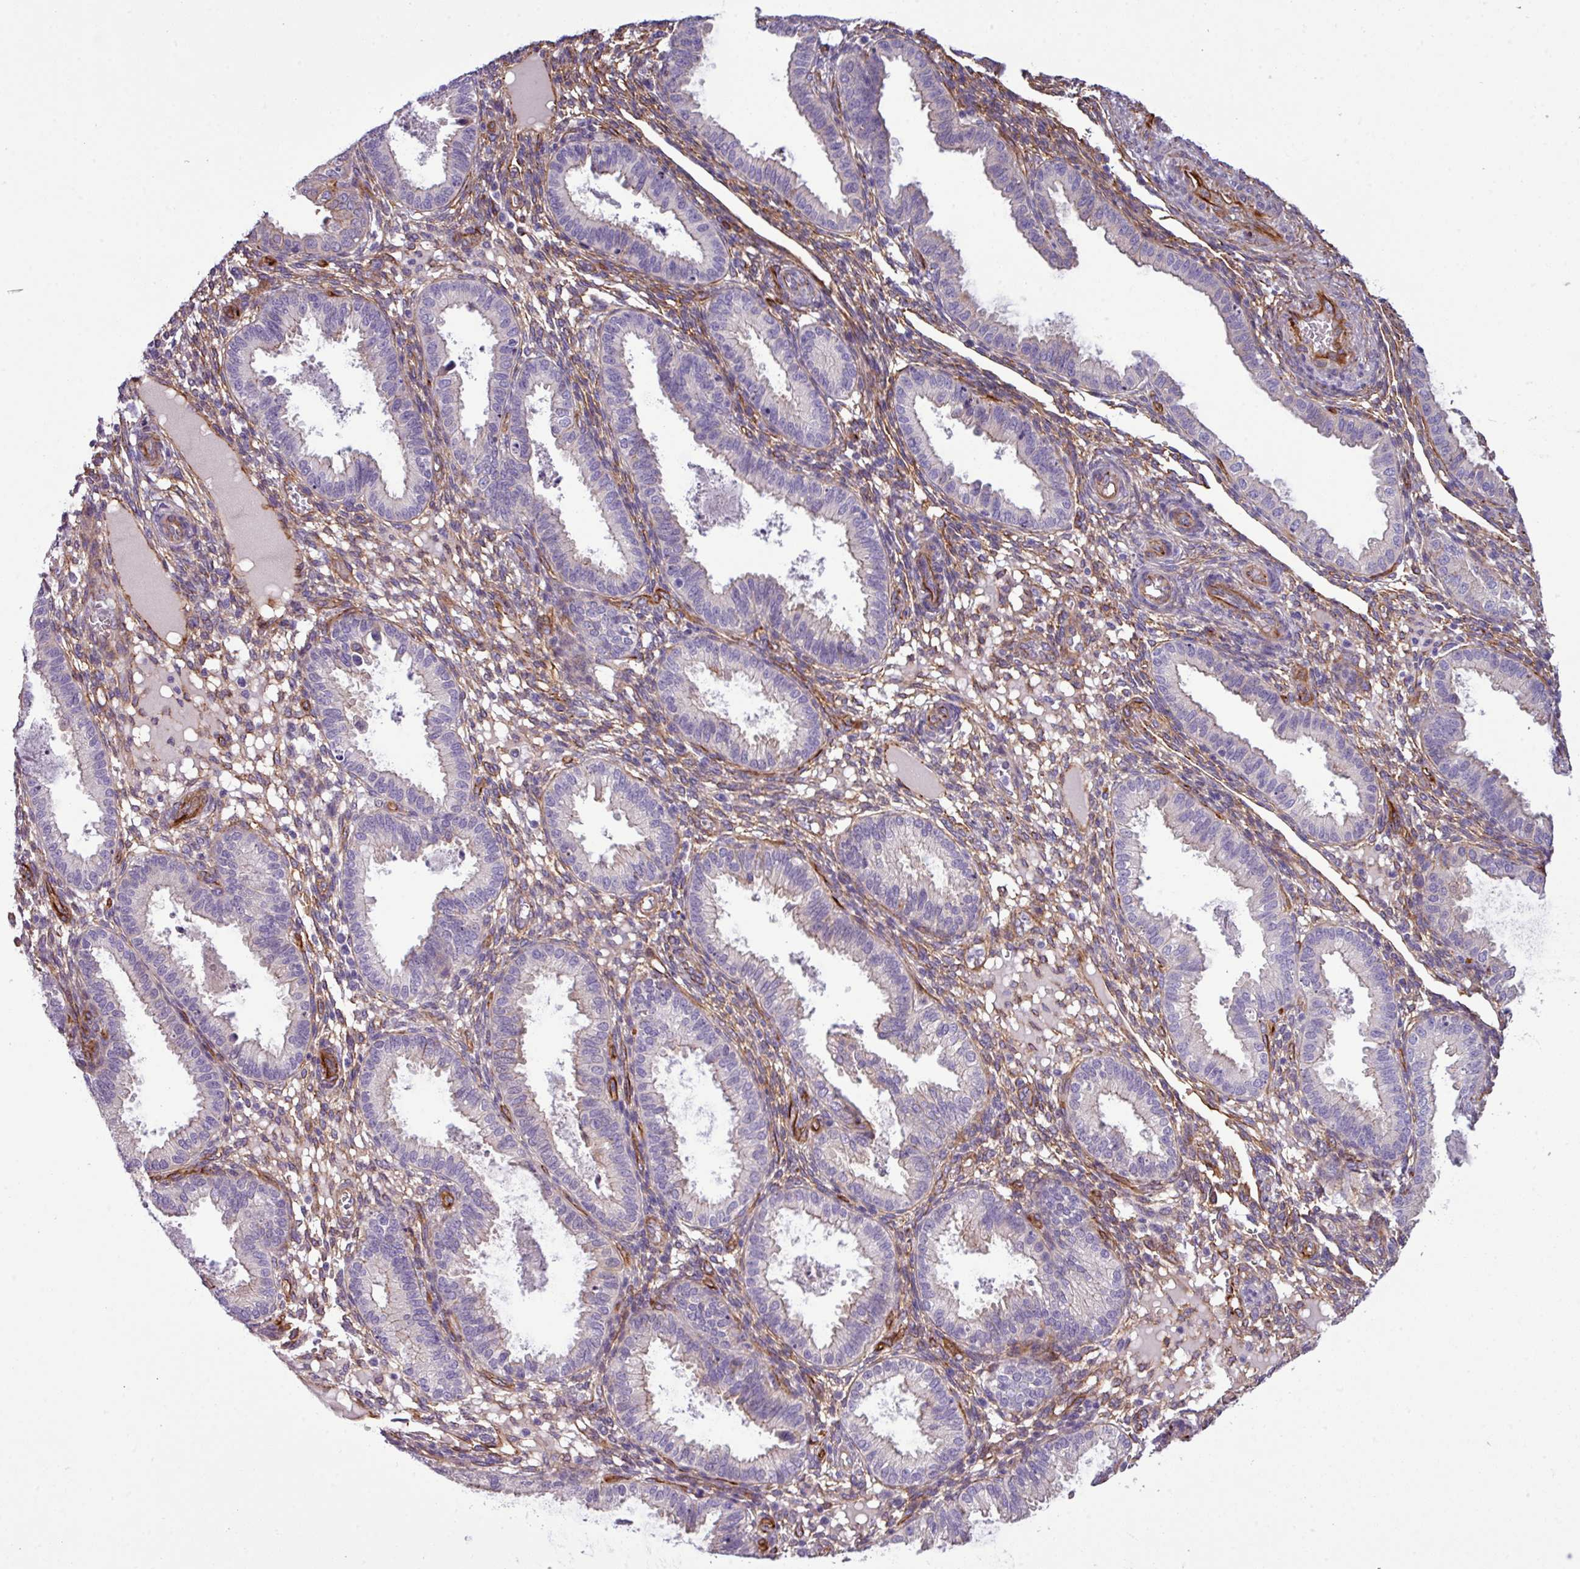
{"staining": {"intensity": "weak", "quantity": "25%-75%", "location": "cytoplasmic/membranous"}, "tissue": "endometrium", "cell_type": "Cells in endometrial stroma", "image_type": "normal", "snomed": [{"axis": "morphology", "description": "Normal tissue, NOS"}, {"axis": "topography", "description": "Endometrium"}], "caption": "Protein staining exhibits weak cytoplasmic/membranous positivity in about 25%-75% of cells in endometrial stroma in normal endometrium. (DAB IHC, brown staining for protein, blue staining for nuclei).", "gene": "PARD6A", "patient": {"sex": "female", "age": 33}}